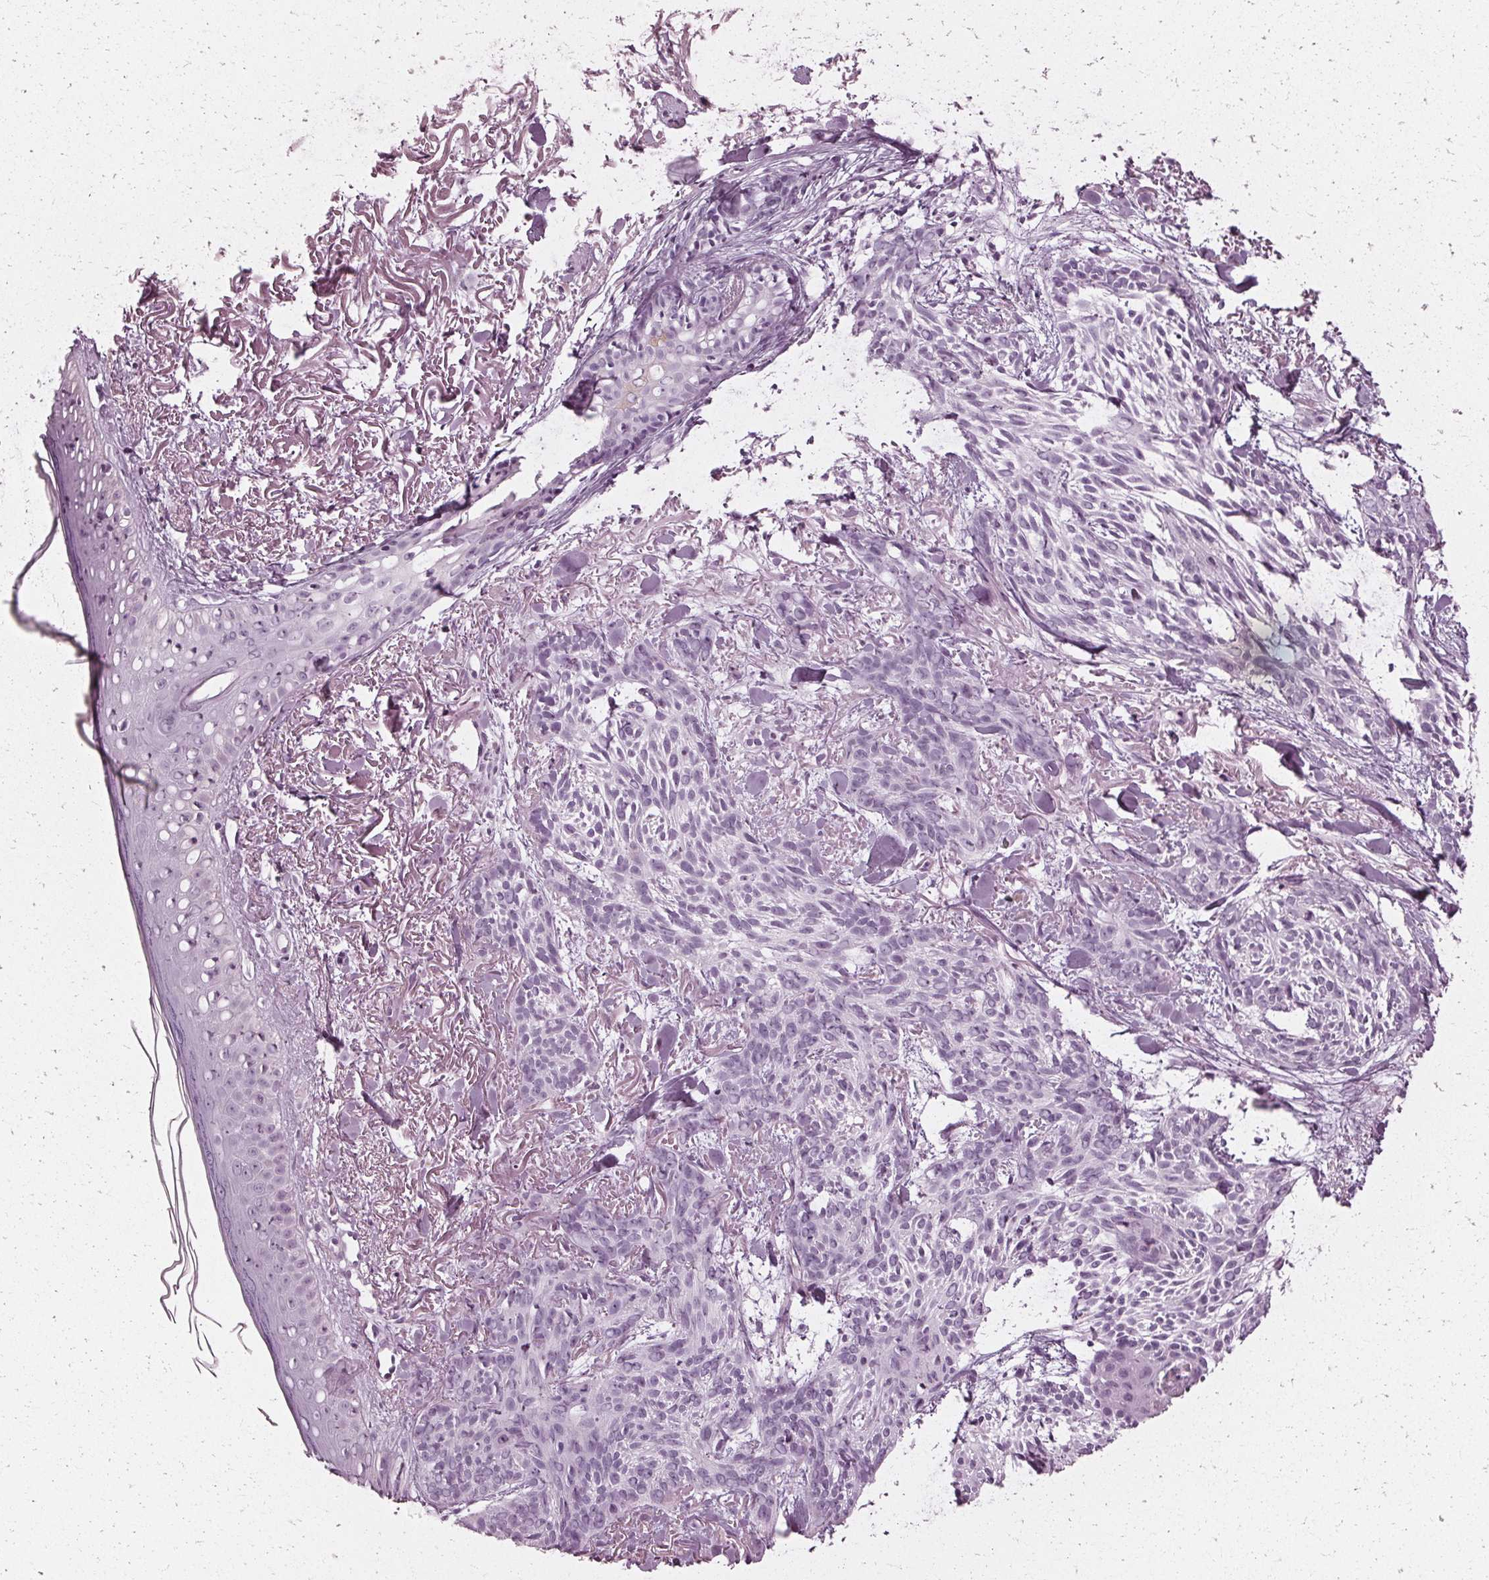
{"staining": {"intensity": "negative", "quantity": "none", "location": "none"}, "tissue": "skin cancer", "cell_type": "Tumor cells", "image_type": "cancer", "snomed": [{"axis": "morphology", "description": "Basal cell carcinoma"}, {"axis": "topography", "description": "Skin"}], "caption": "There is no significant staining in tumor cells of skin basal cell carcinoma.", "gene": "KRT28", "patient": {"sex": "female", "age": 78}}